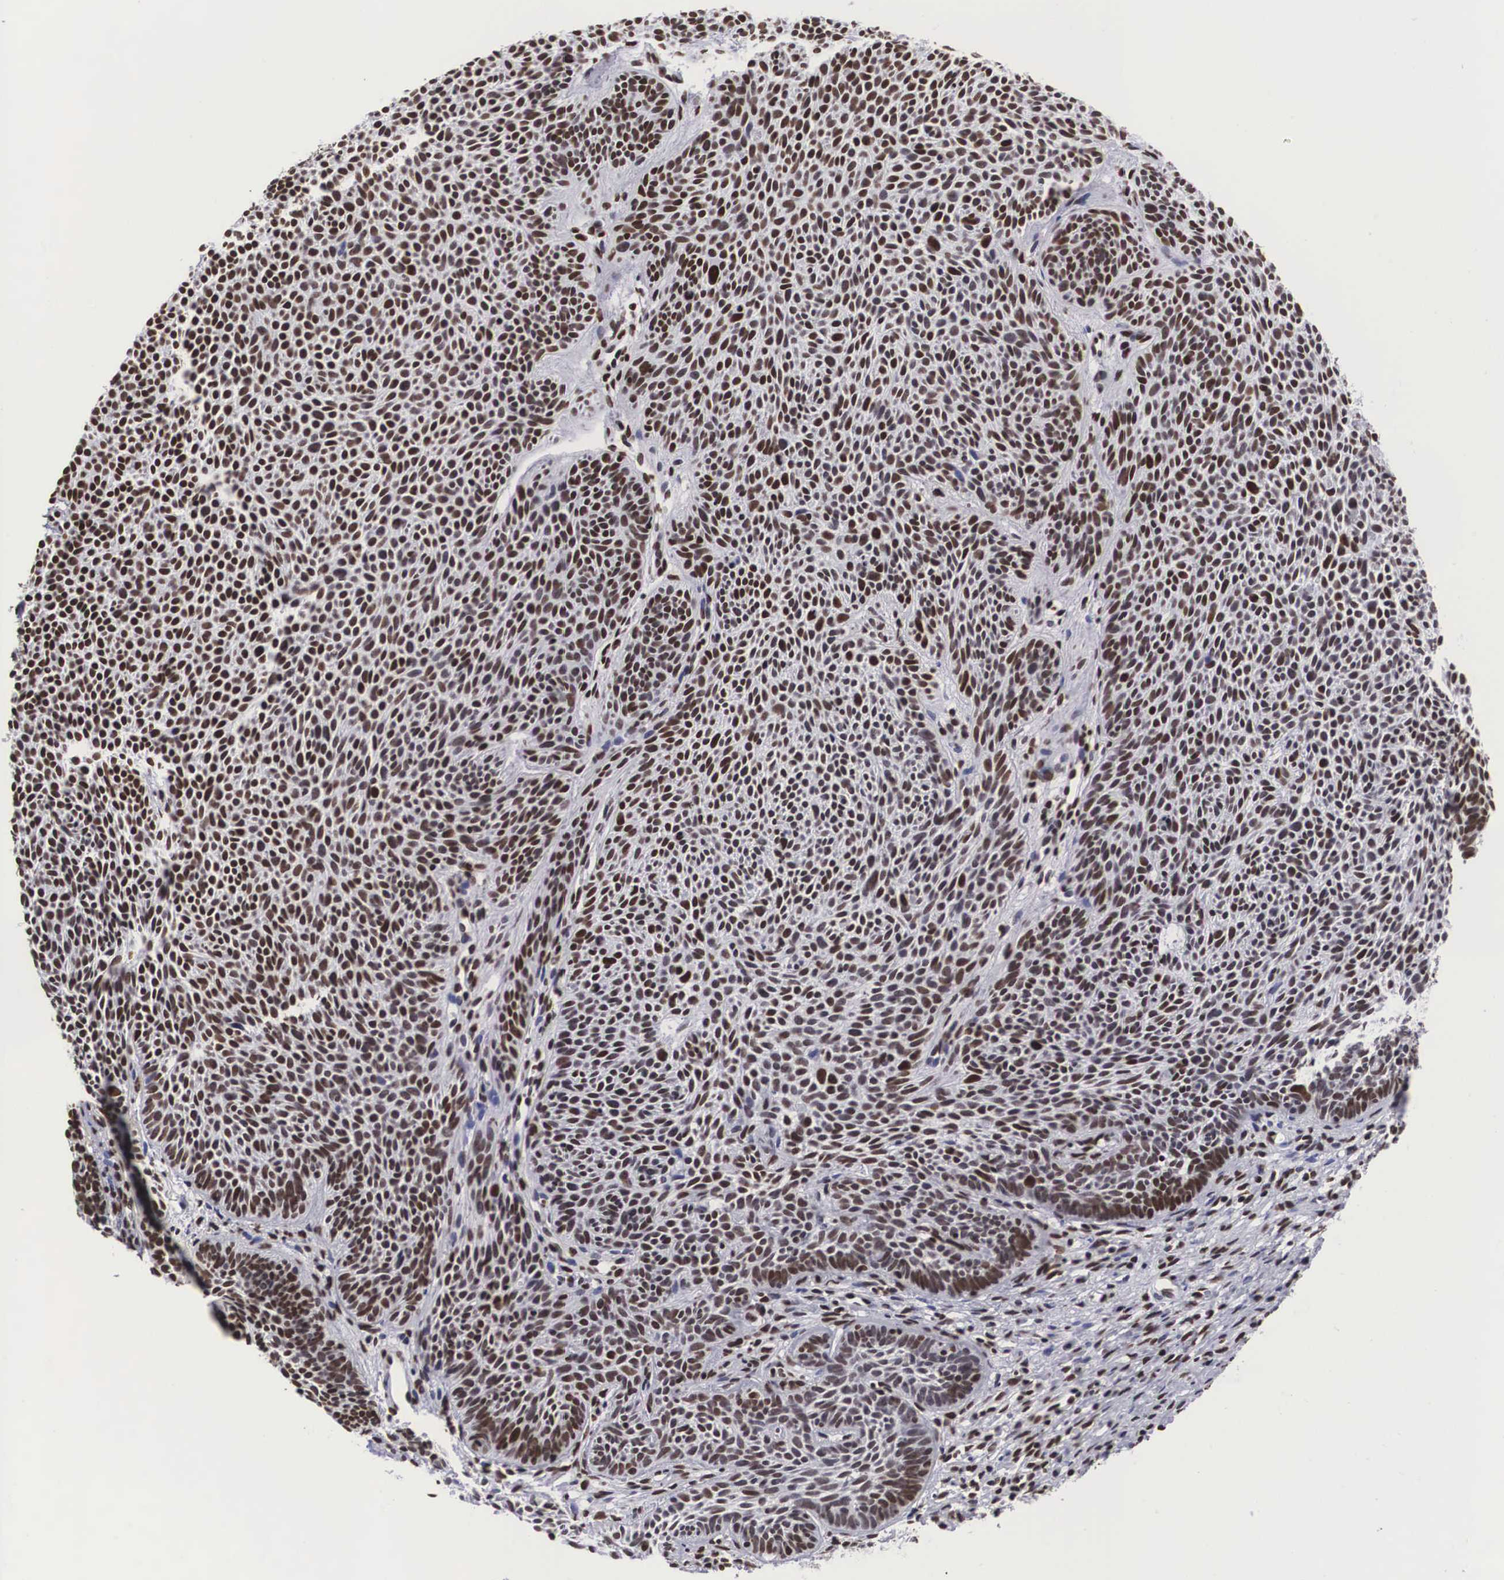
{"staining": {"intensity": "strong", "quantity": ">75%", "location": "nuclear"}, "tissue": "skin cancer", "cell_type": "Tumor cells", "image_type": "cancer", "snomed": [{"axis": "morphology", "description": "Basal cell carcinoma"}, {"axis": "topography", "description": "Skin"}], "caption": "A brown stain highlights strong nuclear expression of a protein in human skin basal cell carcinoma tumor cells. (Stains: DAB (3,3'-diaminobenzidine) in brown, nuclei in blue, Microscopy: brightfield microscopy at high magnification).", "gene": "MECP2", "patient": {"sex": "male", "age": 84}}